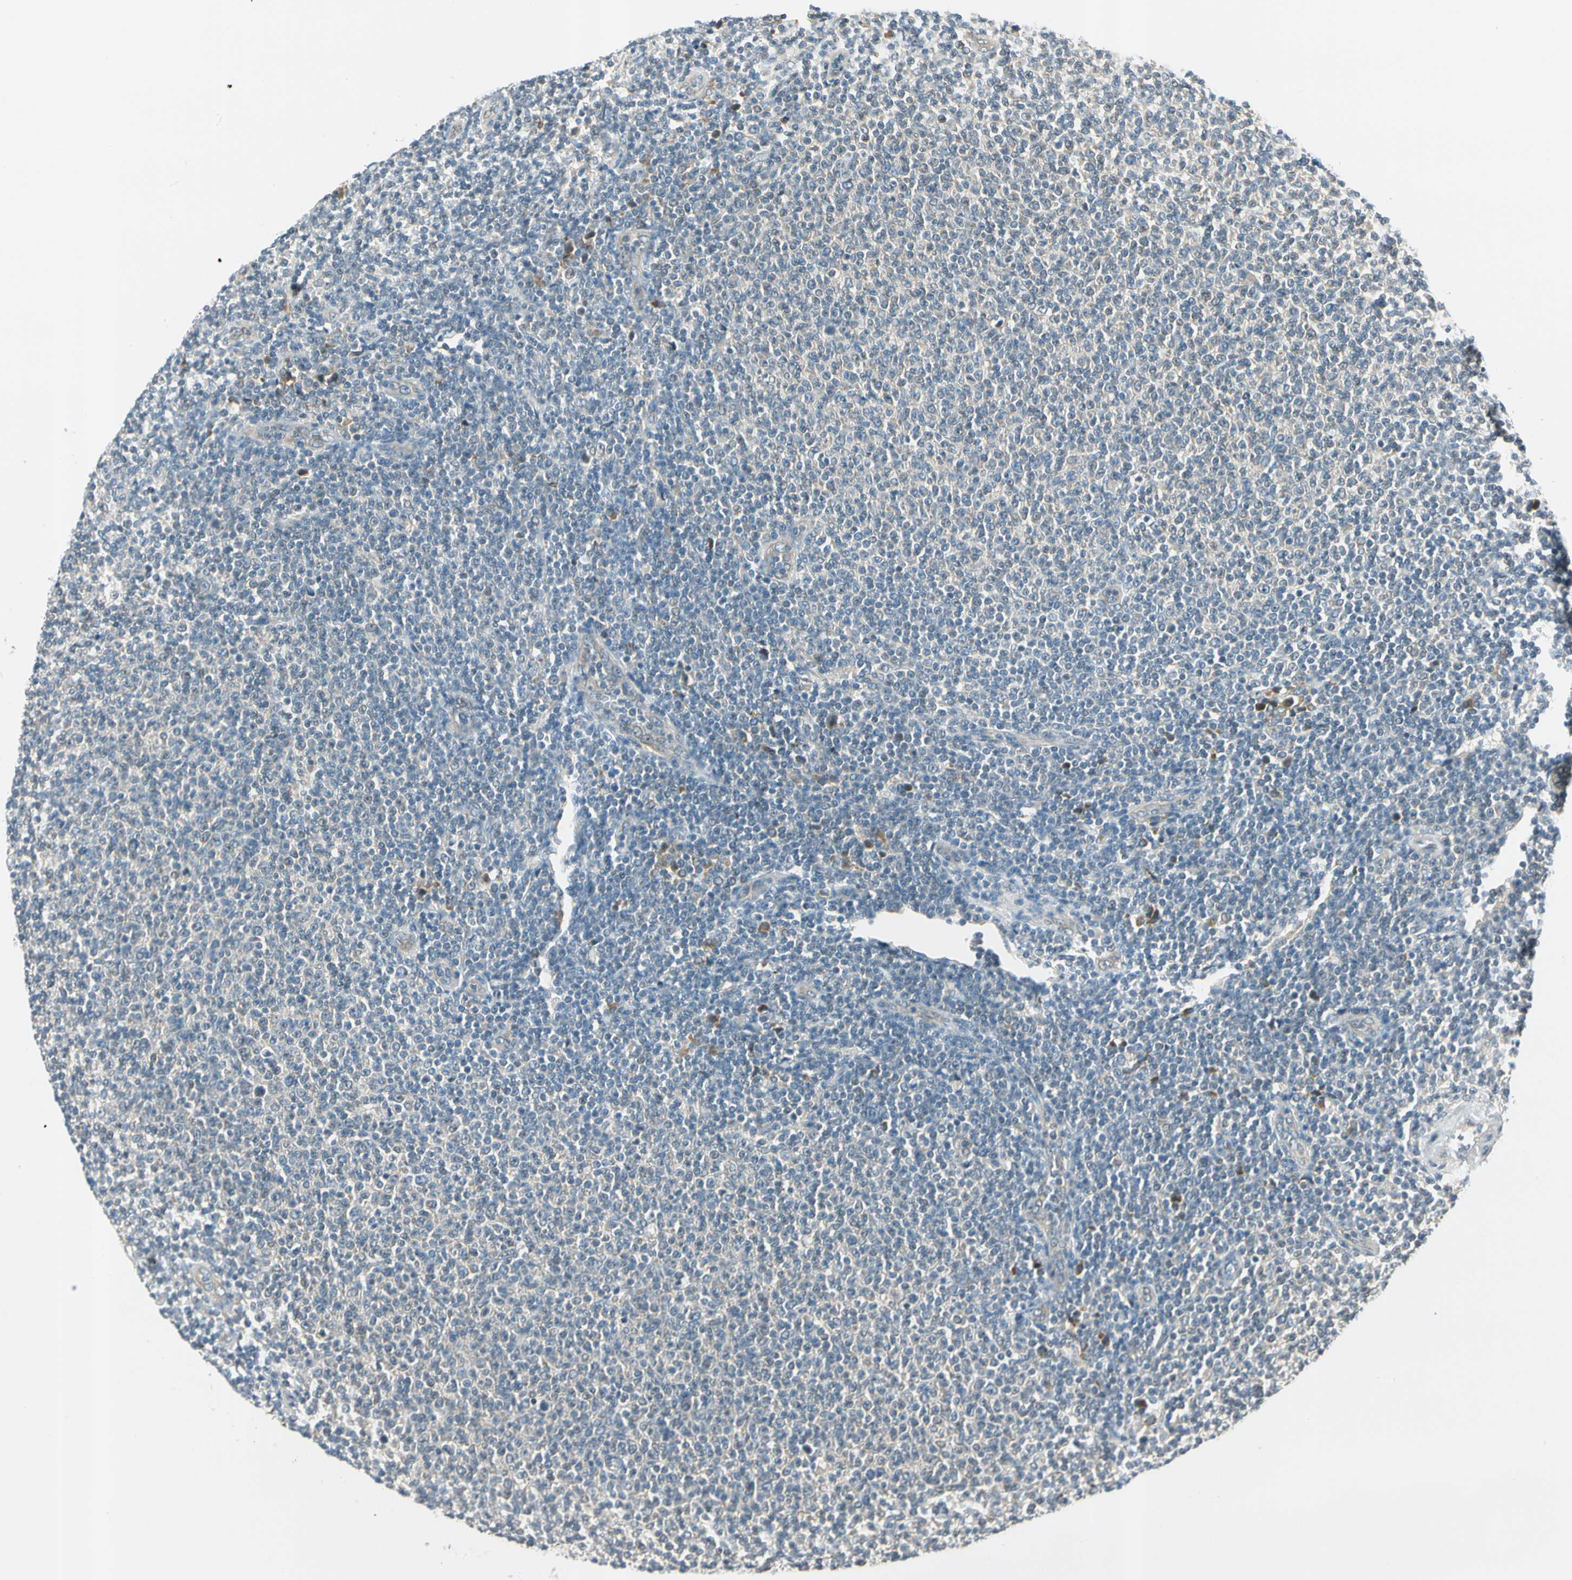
{"staining": {"intensity": "negative", "quantity": "none", "location": "none"}, "tissue": "lymphoma", "cell_type": "Tumor cells", "image_type": "cancer", "snomed": [{"axis": "morphology", "description": "Malignant lymphoma, non-Hodgkin's type, Low grade"}, {"axis": "topography", "description": "Lymph node"}], "caption": "A high-resolution photomicrograph shows immunohistochemistry (IHC) staining of lymphoma, which demonstrates no significant positivity in tumor cells. Brightfield microscopy of IHC stained with DAB (3,3'-diaminobenzidine) (brown) and hematoxylin (blue), captured at high magnification.", "gene": "BNIP1", "patient": {"sex": "male", "age": 66}}